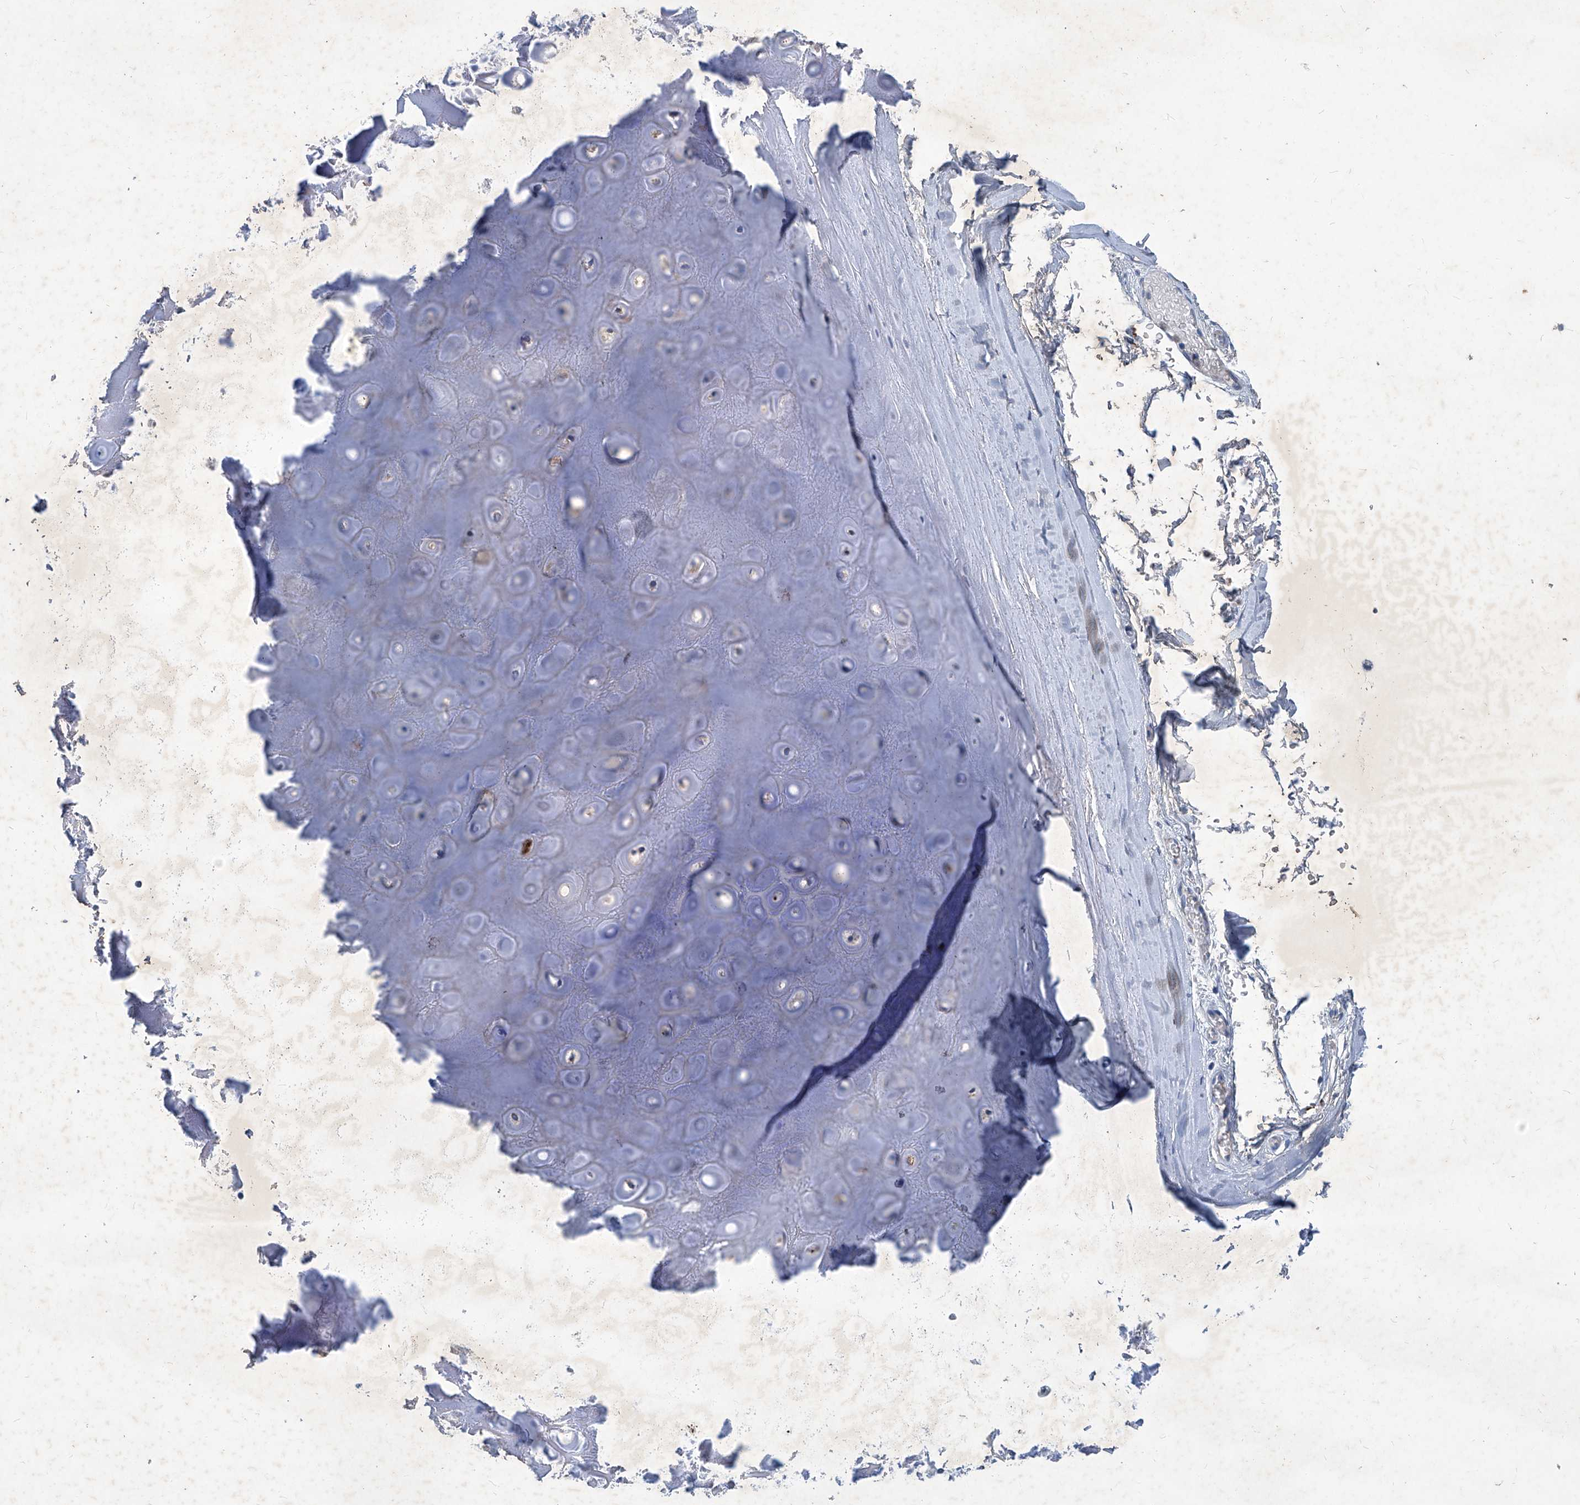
{"staining": {"intensity": "moderate", "quantity": "25%-75%", "location": "cytoplasmic/membranous"}, "tissue": "adipose tissue", "cell_type": "Adipocytes", "image_type": "normal", "snomed": [{"axis": "morphology", "description": "Normal tissue, NOS"}, {"axis": "morphology", "description": "Basal cell carcinoma"}, {"axis": "topography", "description": "Skin"}], "caption": "Immunohistochemistry (IHC) (DAB (3,3'-diaminobenzidine)) staining of normal human adipose tissue shows moderate cytoplasmic/membranous protein staining in approximately 25%-75% of adipocytes. (DAB IHC with brightfield microscopy, high magnification).", "gene": "MTARC1", "patient": {"sex": "female", "age": 89}}